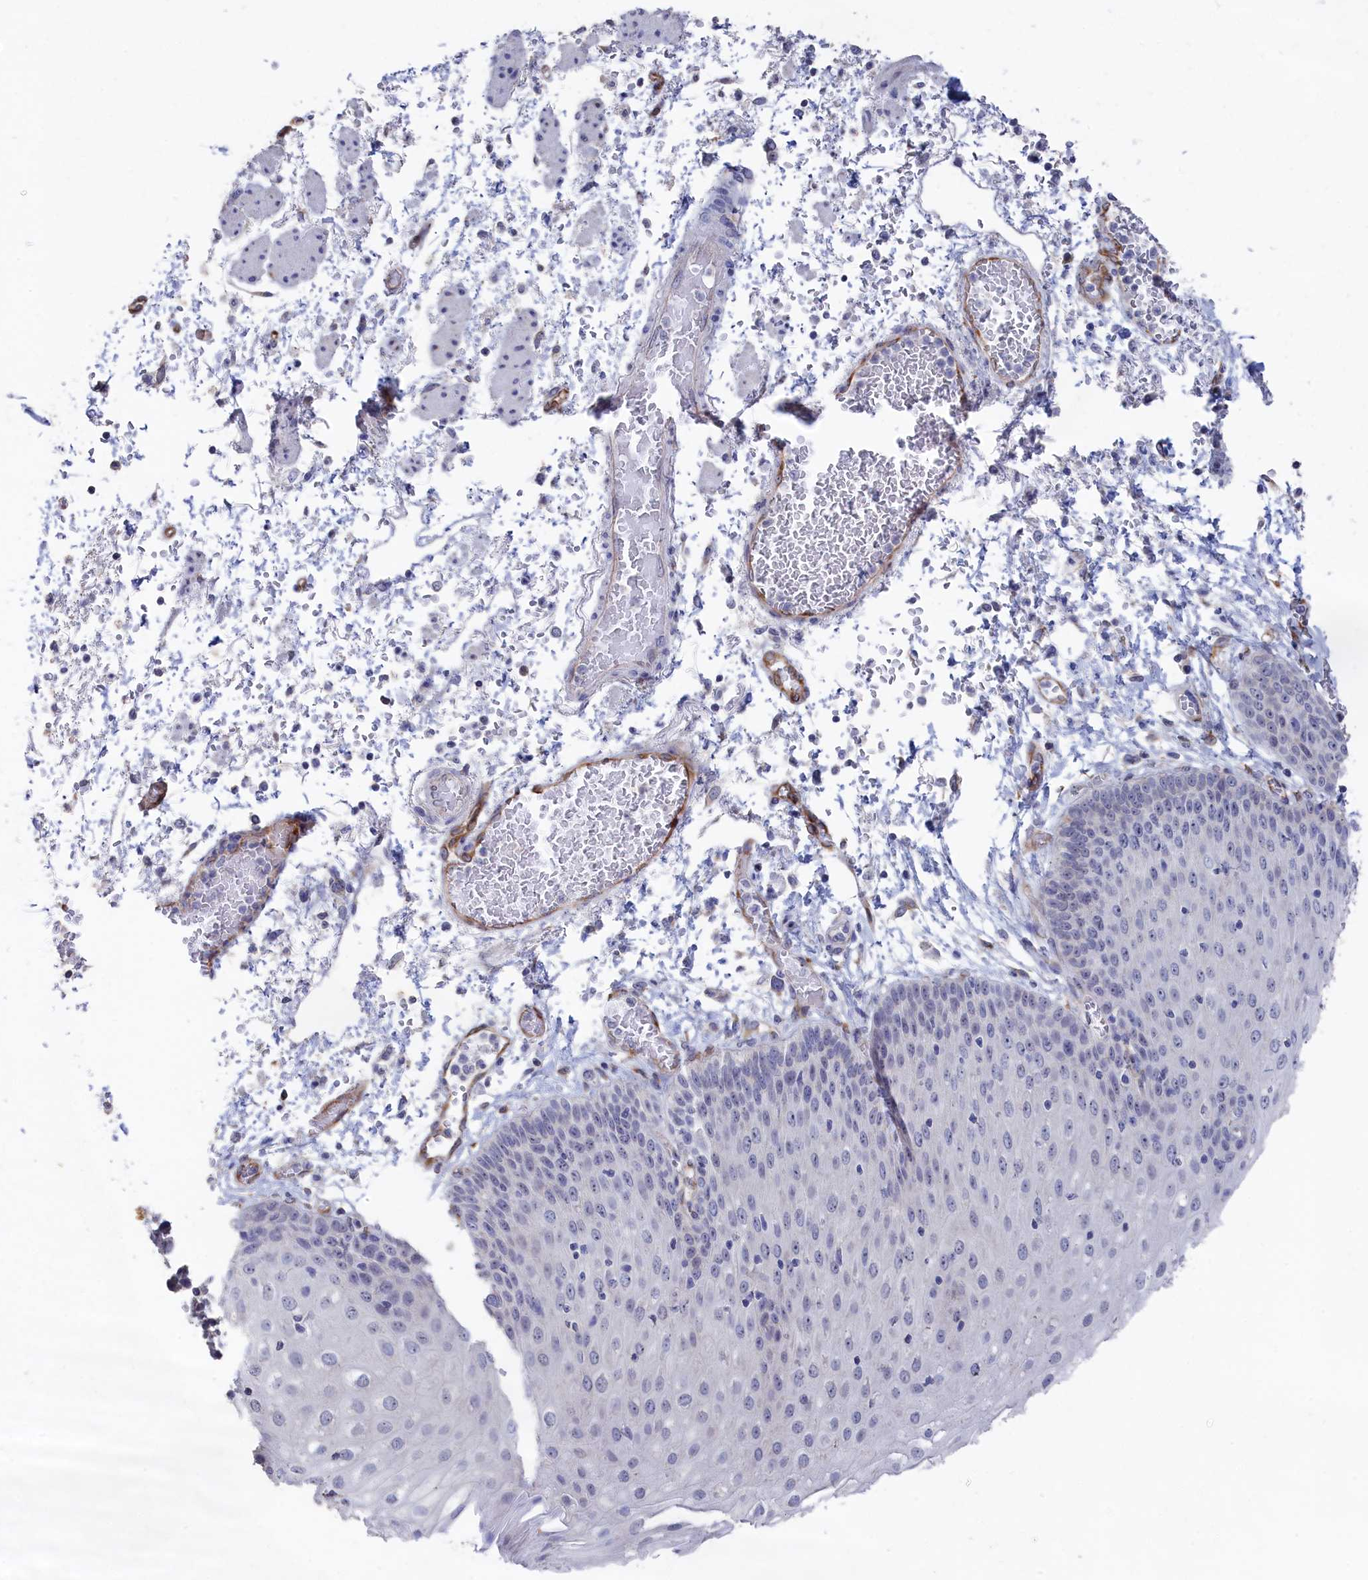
{"staining": {"intensity": "weak", "quantity": "<25%", "location": "nuclear"}, "tissue": "esophagus", "cell_type": "Squamous epithelial cells", "image_type": "normal", "snomed": [{"axis": "morphology", "description": "Normal tissue, NOS"}, {"axis": "topography", "description": "Esophagus"}], "caption": "Immunohistochemistry (IHC) photomicrograph of normal esophagus: human esophagus stained with DAB (3,3'-diaminobenzidine) shows no significant protein expression in squamous epithelial cells.", "gene": "SEMG2", "patient": {"sex": "male", "age": 81}}